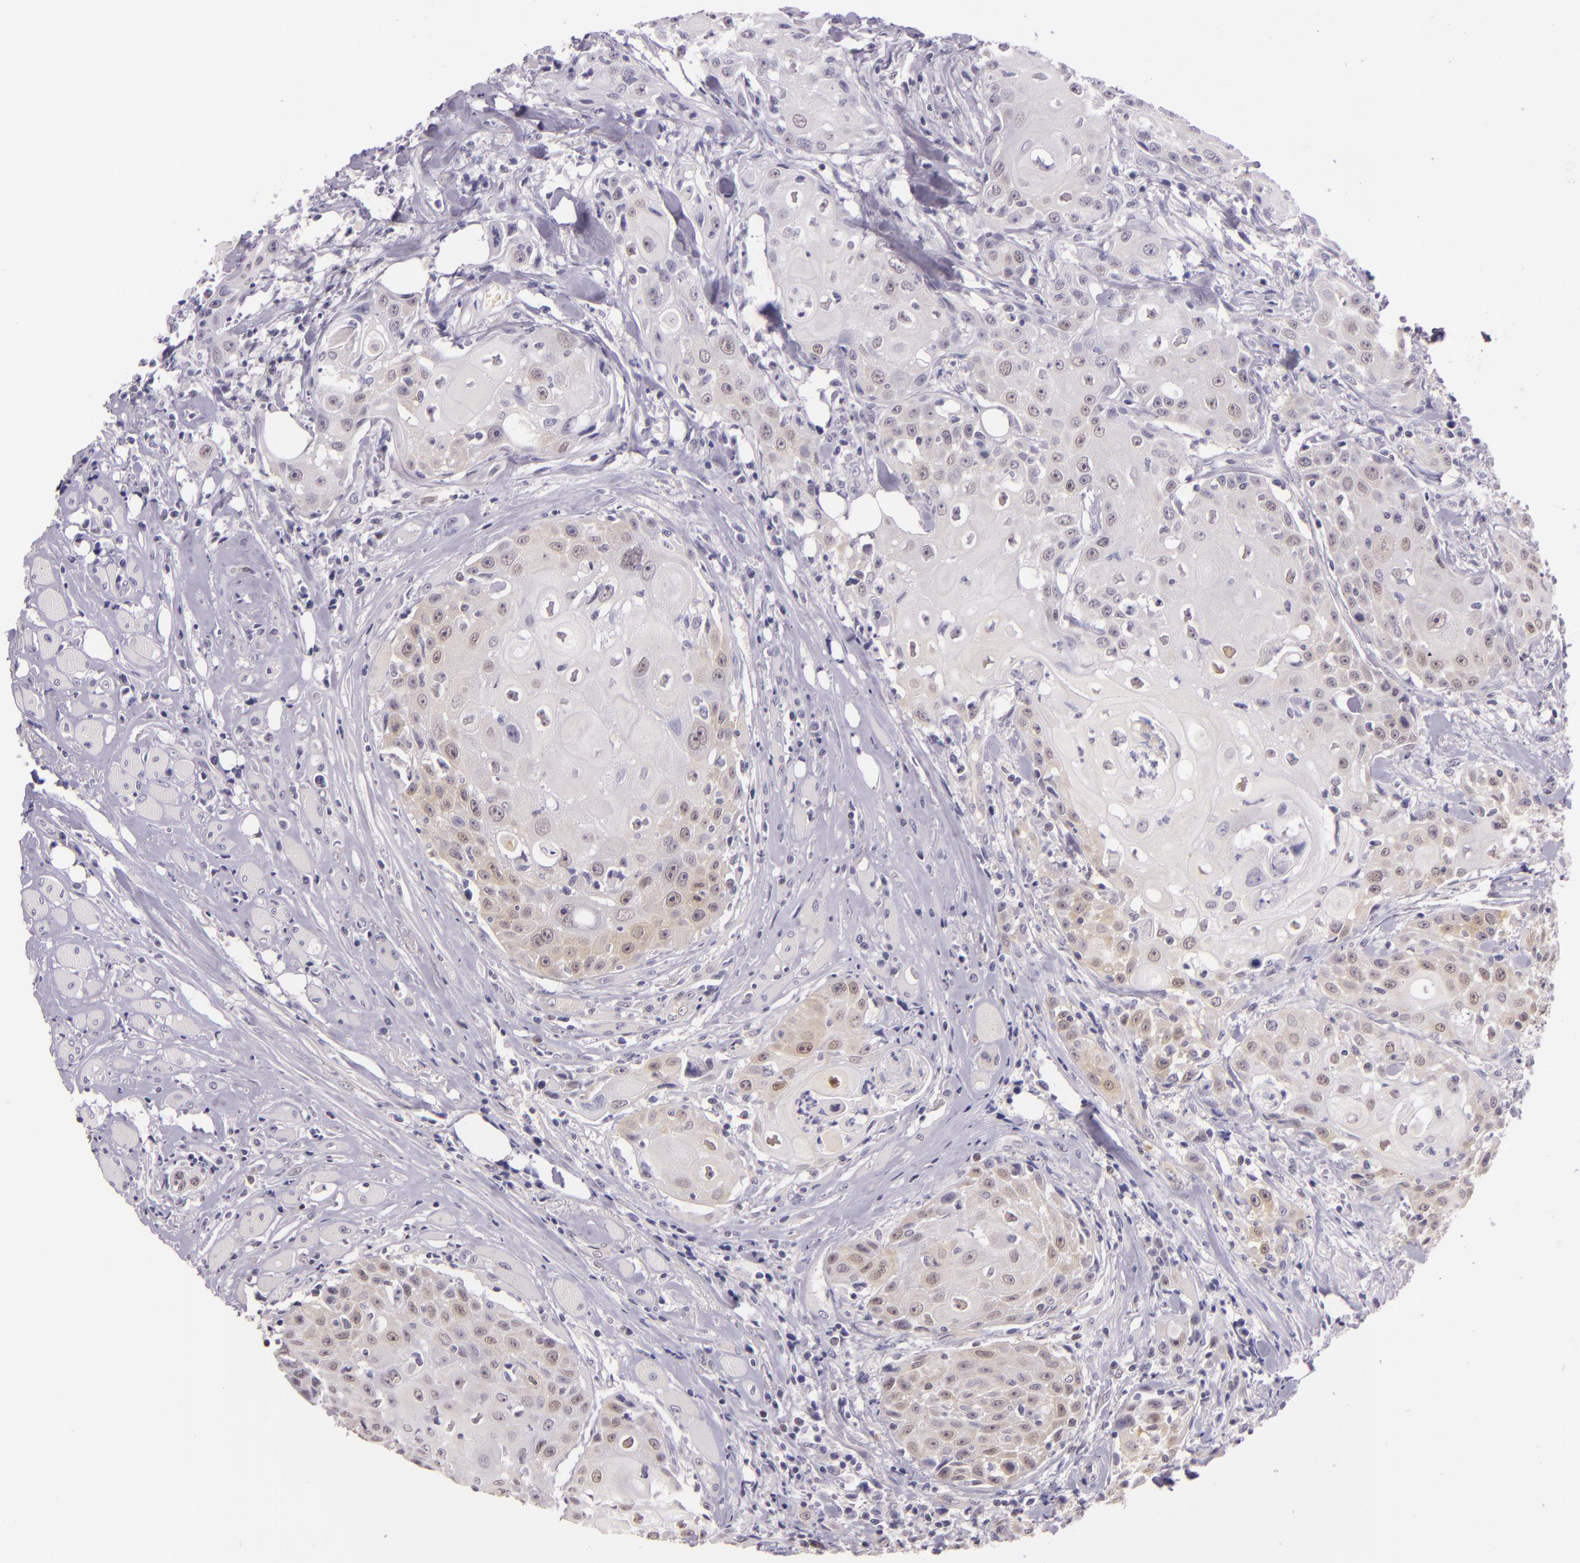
{"staining": {"intensity": "moderate", "quantity": "25%-75%", "location": "nuclear"}, "tissue": "head and neck cancer", "cell_type": "Tumor cells", "image_type": "cancer", "snomed": [{"axis": "morphology", "description": "Squamous cell carcinoma, NOS"}, {"axis": "topography", "description": "Oral tissue"}, {"axis": "topography", "description": "Head-Neck"}], "caption": "Immunohistochemistry (DAB (3,3'-diaminobenzidine)) staining of human head and neck cancer demonstrates moderate nuclear protein positivity in approximately 25%-75% of tumor cells. (DAB (3,3'-diaminobenzidine) = brown stain, brightfield microscopy at high magnification).", "gene": "HSPA8", "patient": {"sex": "female", "age": 82}}